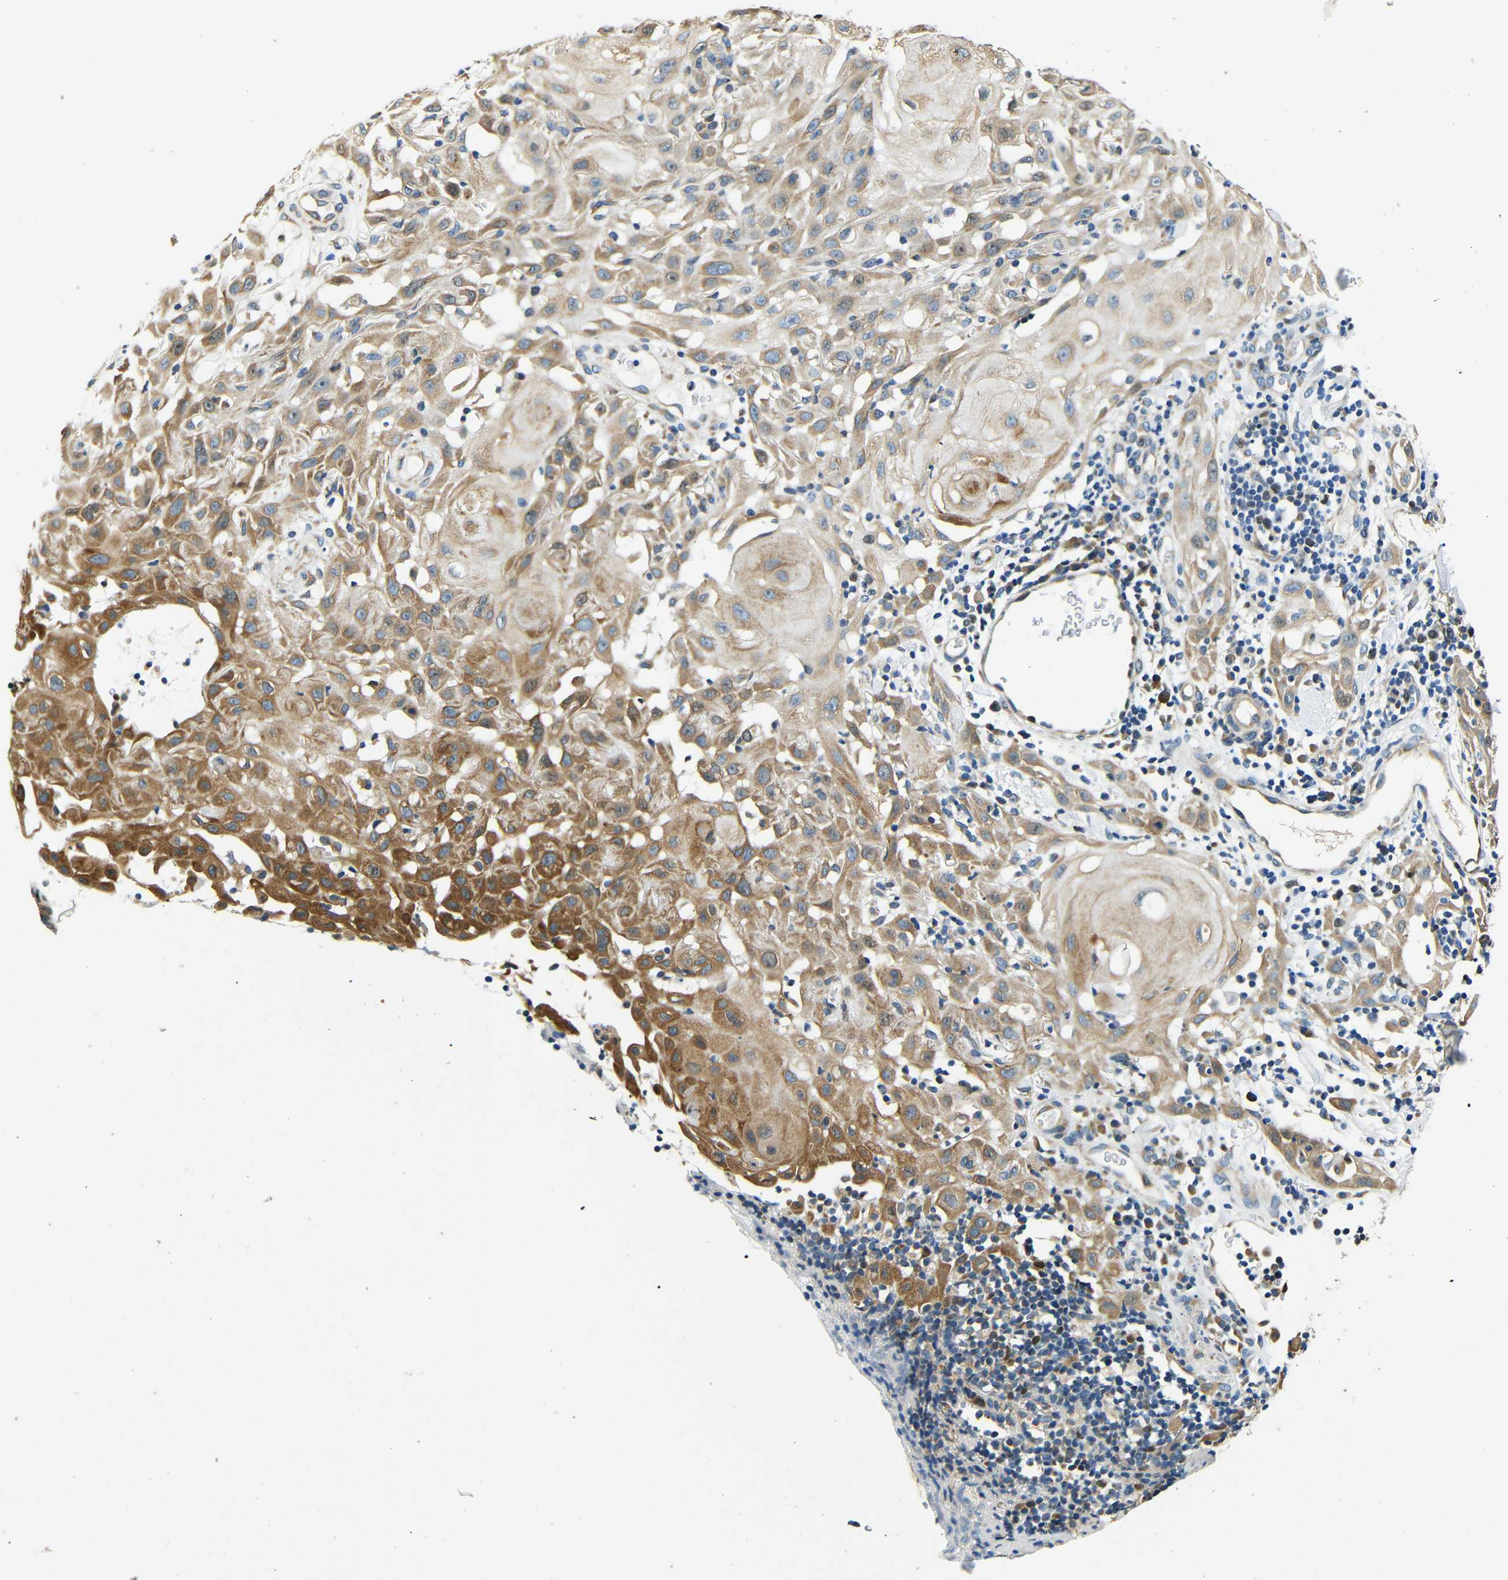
{"staining": {"intensity": "moderate", "quantity": ">75%", "location": "cytoplasmic/membranous"}, "tissue": "skin cancer", "cell_type": "Tumor cells", "image_type": "cancer", "snomed": [{"axis": "morphology", "description": "Squamous cell carcinoma, NOS"}, {"axis": "topography", "description": "Skin"}], "caption": "This image shows IHC staining of skin cancer, with medium moderate cytoplasmic/membranous positivity in about >75% of tumor cells.", "gene": "VAPB", "patient": {"sex": "male", "age": 24}}